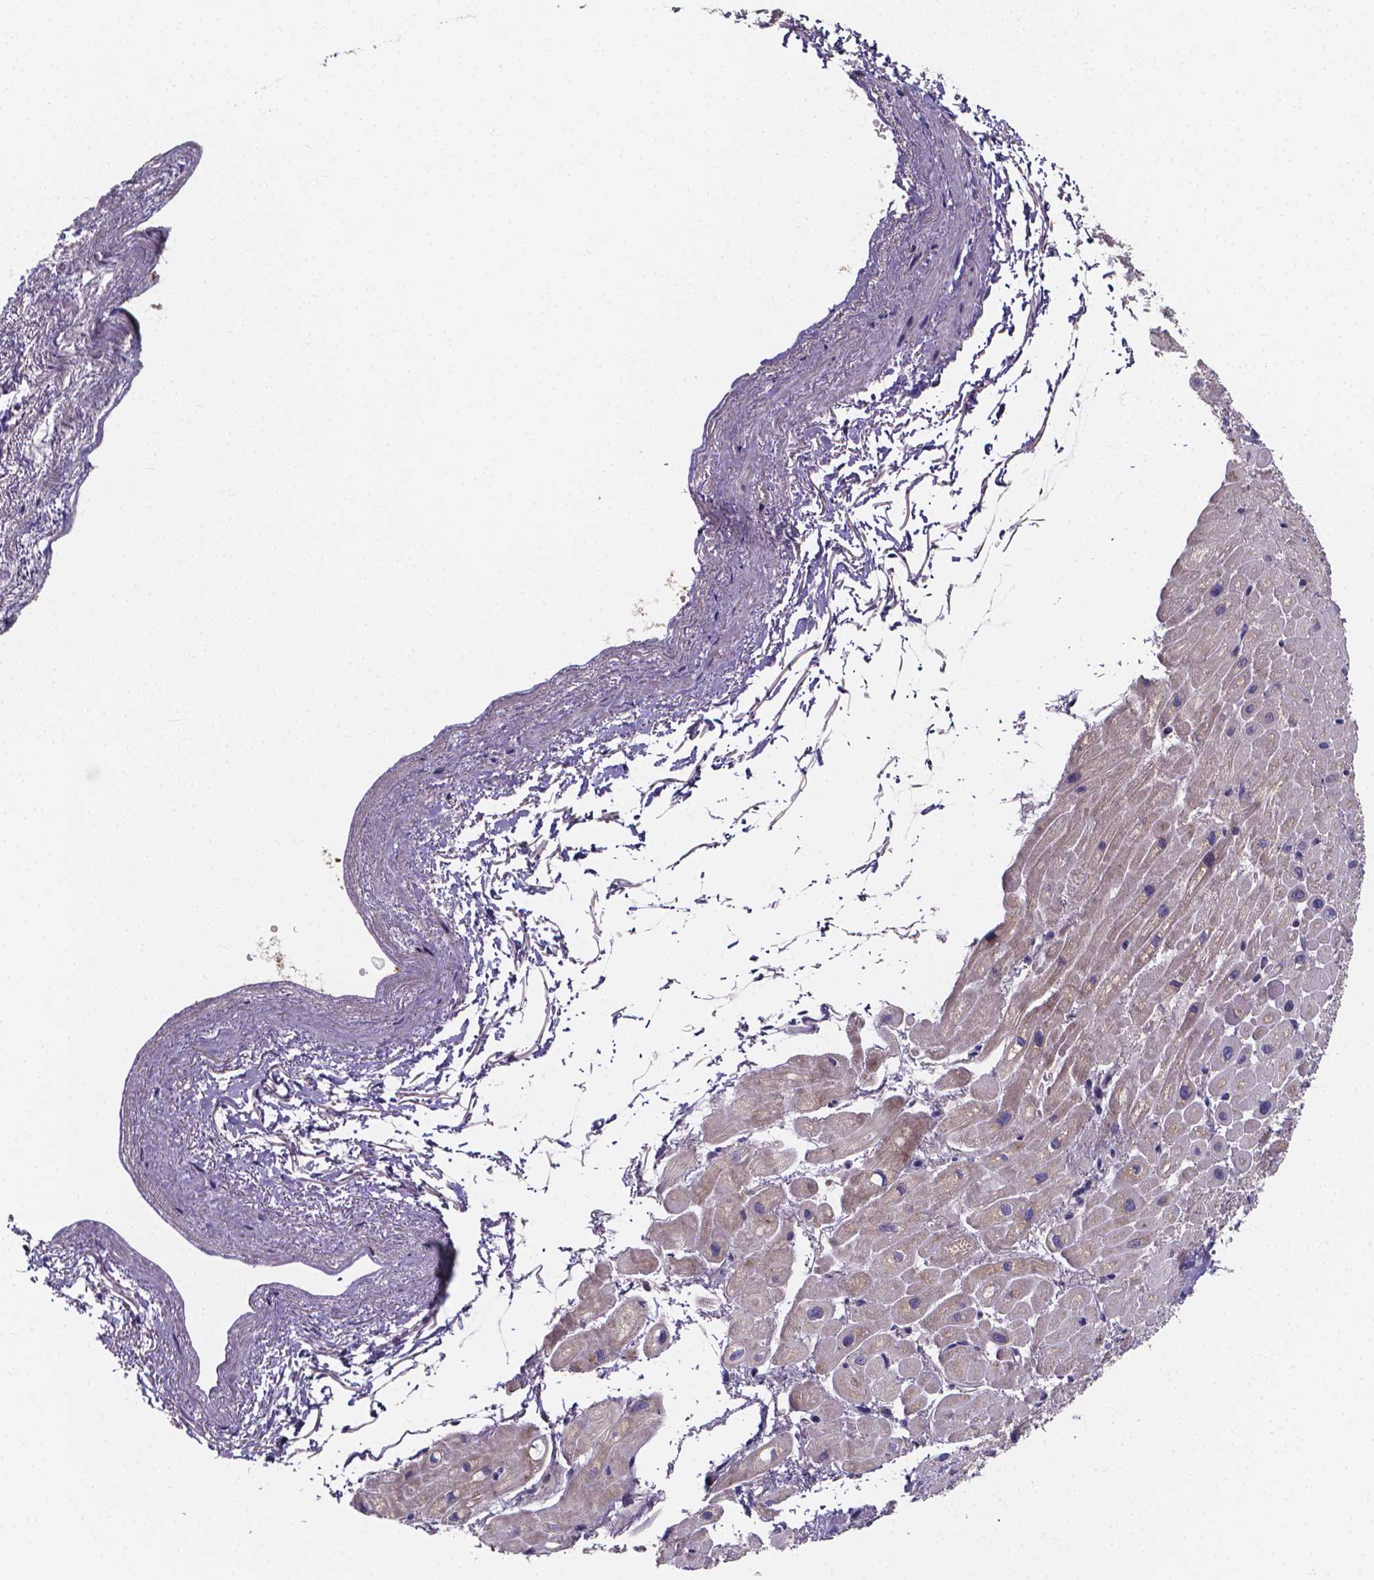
{"staining": {"intensity": "weak", "quantity": "<25%", "location": "cytoplasmic/membranous"}, "tissue": "heart muscle", "cell_type": "Cardiomyocytes", "image_type": "normal", "snomed": [{"axis": "morphology", "description": "Normal tissue, NOS"}, {"axis": "topography", "description": "Heart"}], "caption": "Immunohistochemistry photomicrograph of benign heart muscle stained for a protein (brown), which exhibits no expression in cardiomyocytes. (DAB immunohistochemistry (IHC) with hematoxylin counter stain).", "gene": "SPOCD1", "patient": {"sex": "male", "age": 62}}